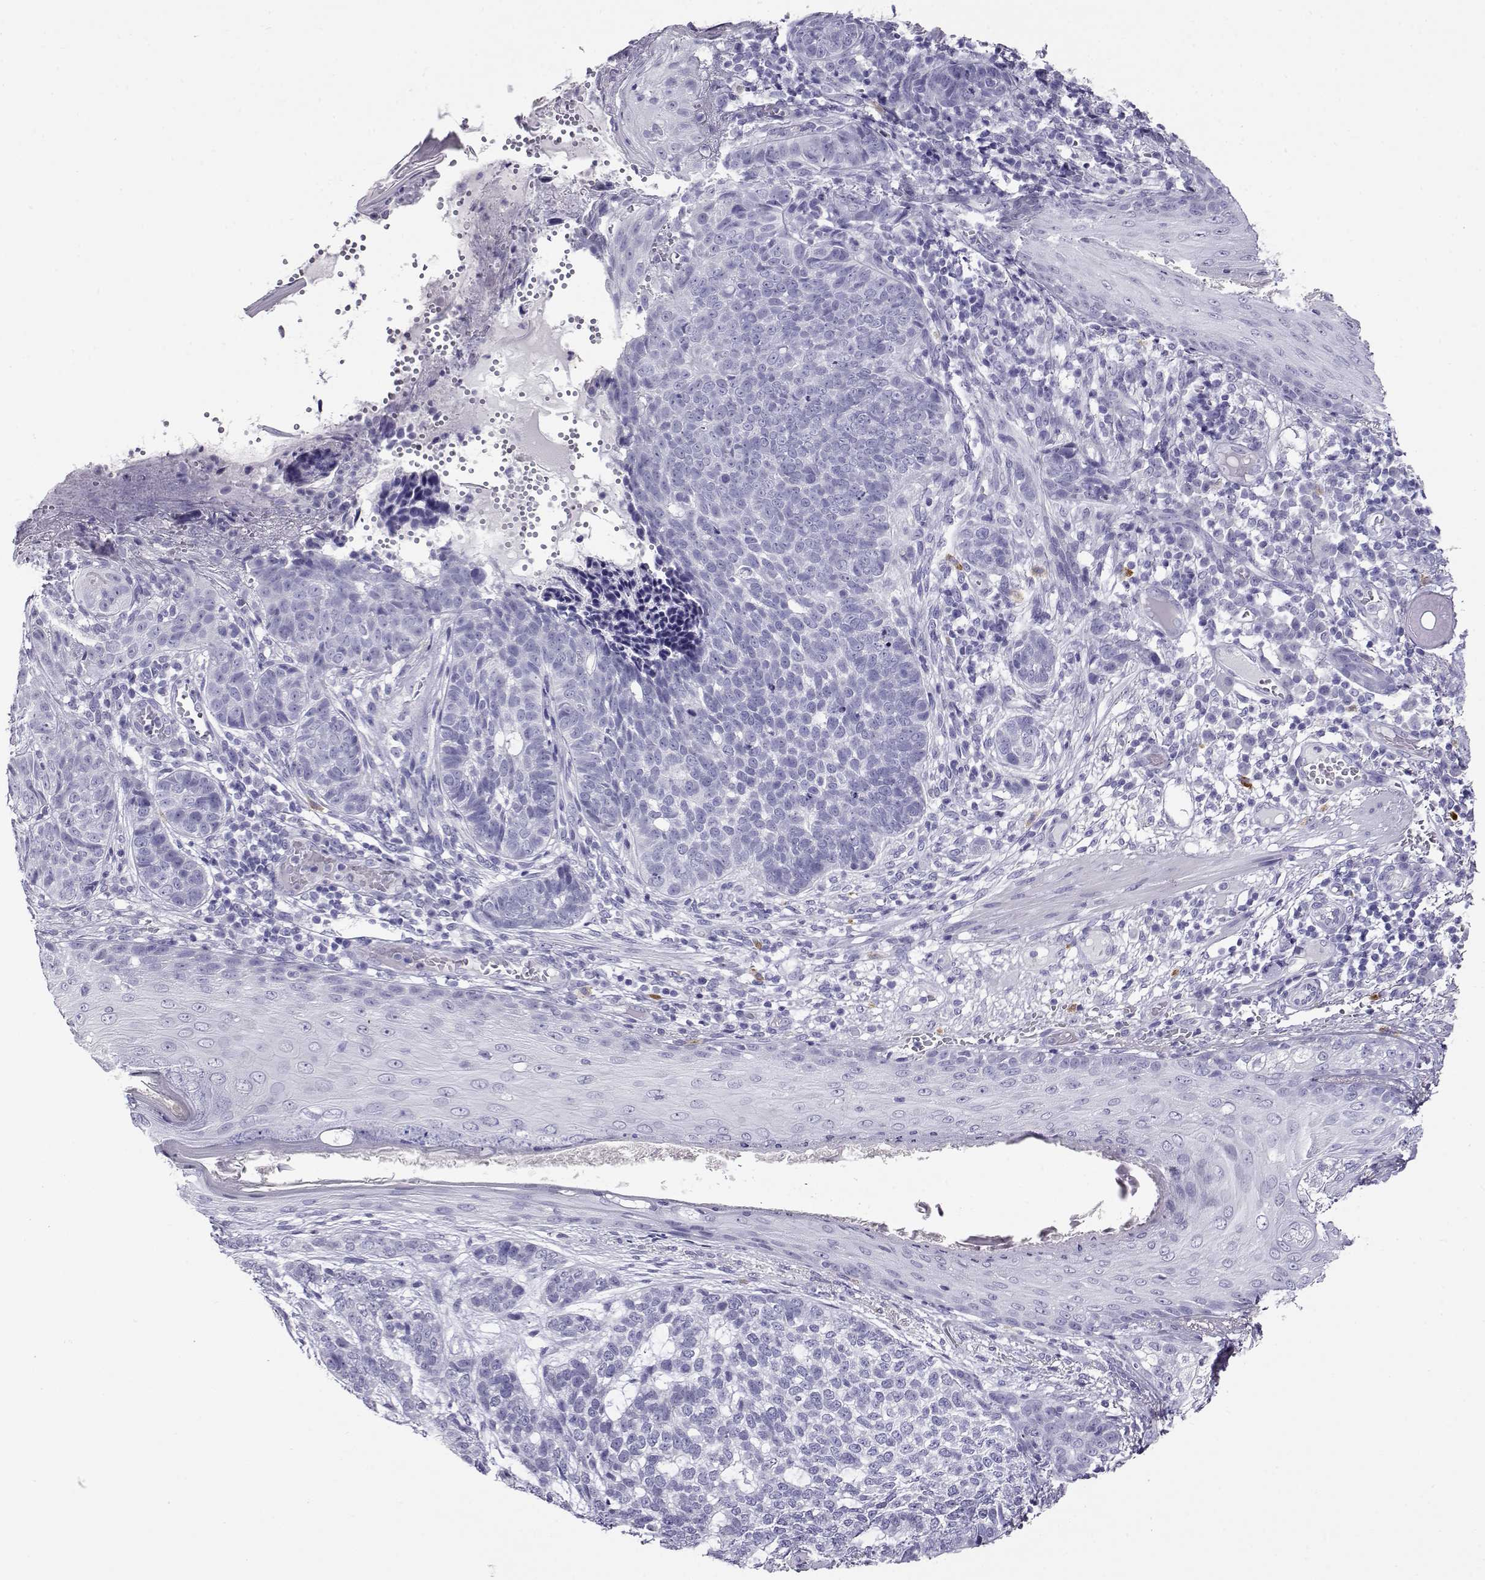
{"staining": {"intensity": "negative", "quantity": "none", "location": "none"}, "tissue": "skin cancer", "cell_type": "Tumor cells", "image_type": "cancer", "snomed": [{"axis": "morphology", "description": "Basal cell carcinoma"}, {"axis": "topography", "description": "Skin"}], "caption": "This is an immunohistochemistry photomicrograph of human skin cancer. There is no expression in tumor cells.", "gene": "CABS1", "patient": {"sex": "female", "age": 69}}